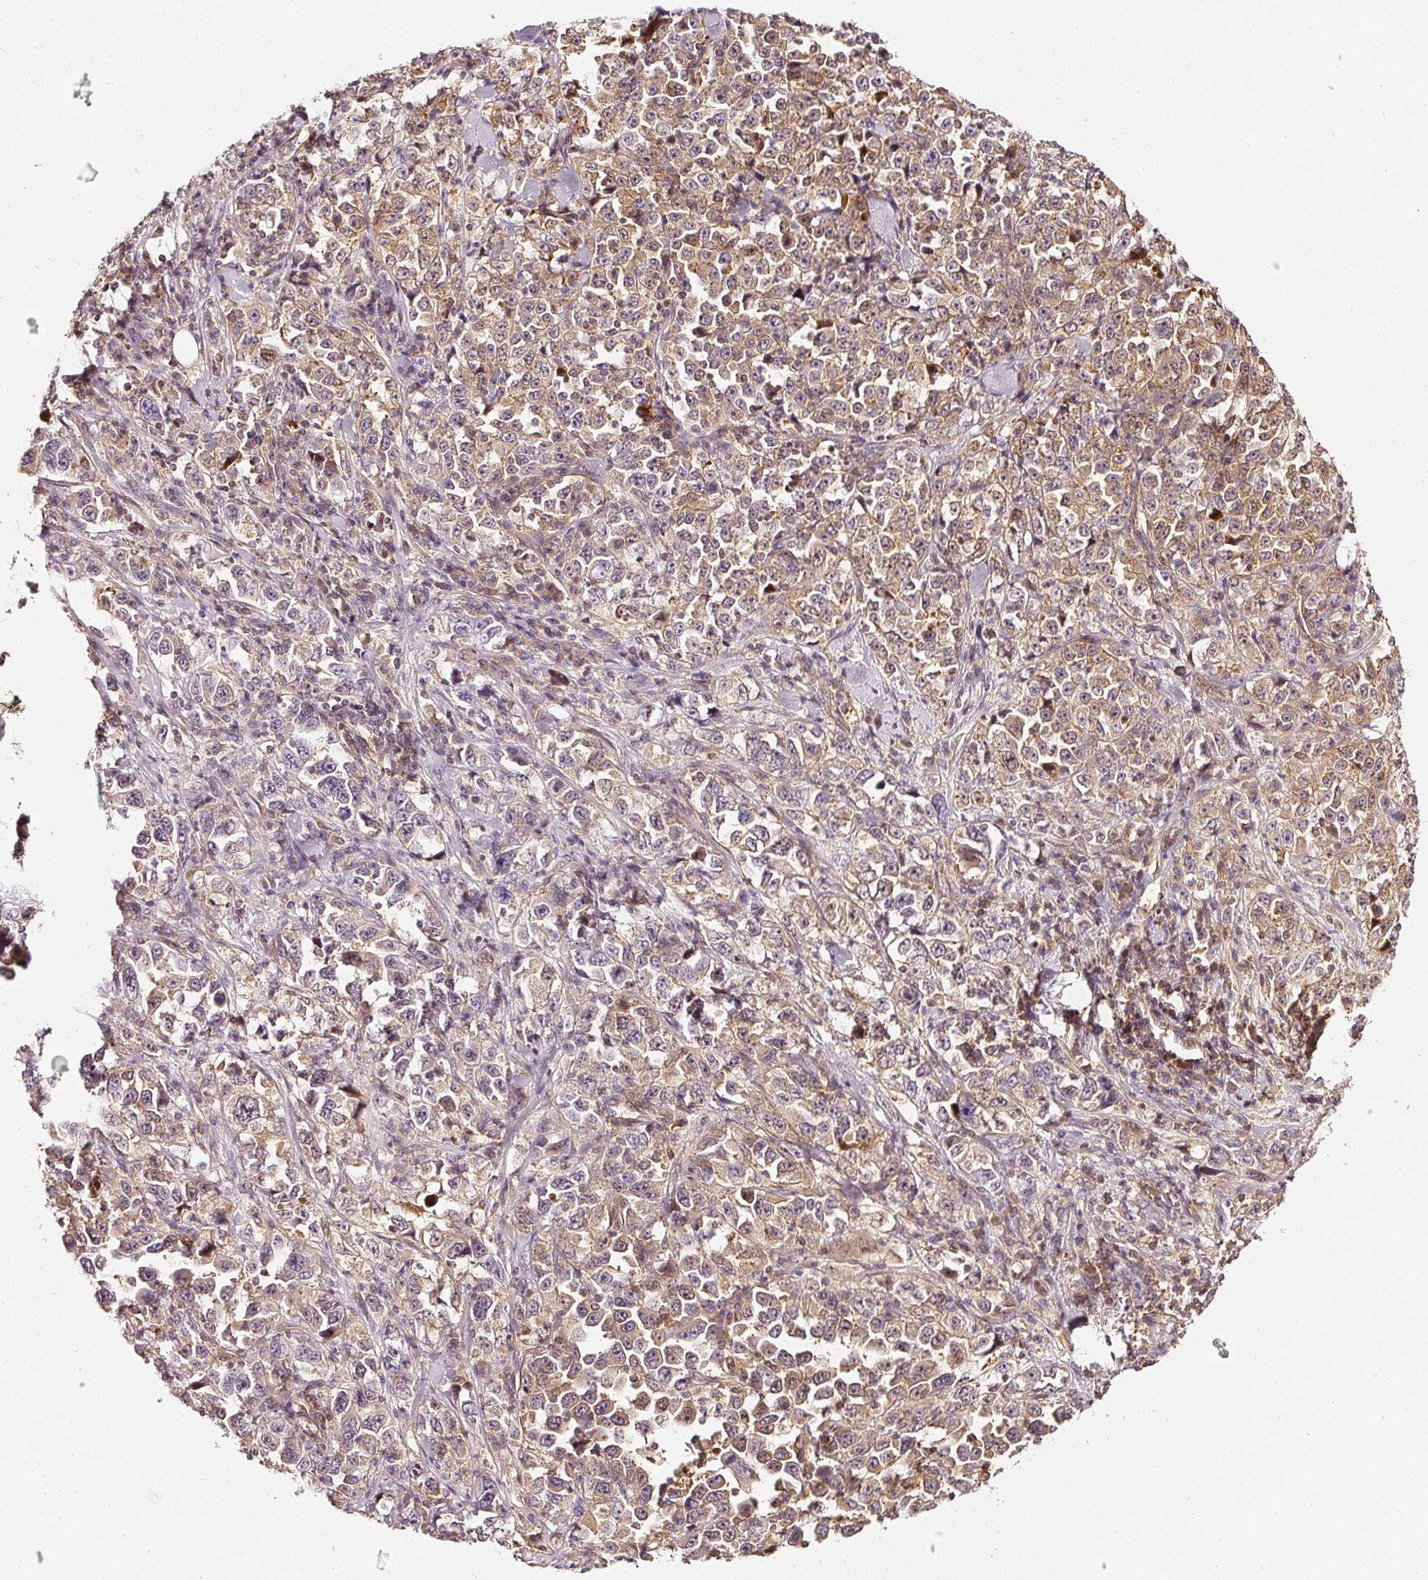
{"staining": {"intensity": "moderate", "quantity": ">75%", "location": "cytoplasmic/membranous"}, "tissue": "stomach cancer", "cell_type": "Tumor cells", "image_type": "cancer", "snomed": [{"axis": "morphology", "description": "Normal tissue, NOS"}, {"axis": "morphology", "description": "Adenocarcinoma, NOS"}, {"axis": "topography", "description": "Stomach, upper"}, {"axis": "topography", "description": "Stomach"}], "caption": "The micrograph displays a brown stain indicating the presence of a protein in the cytoplasmic/membranous of tumor cells in stomach cancer.", "gene": "ASMTL", "patient": {"sex": "male", "age": 59}}